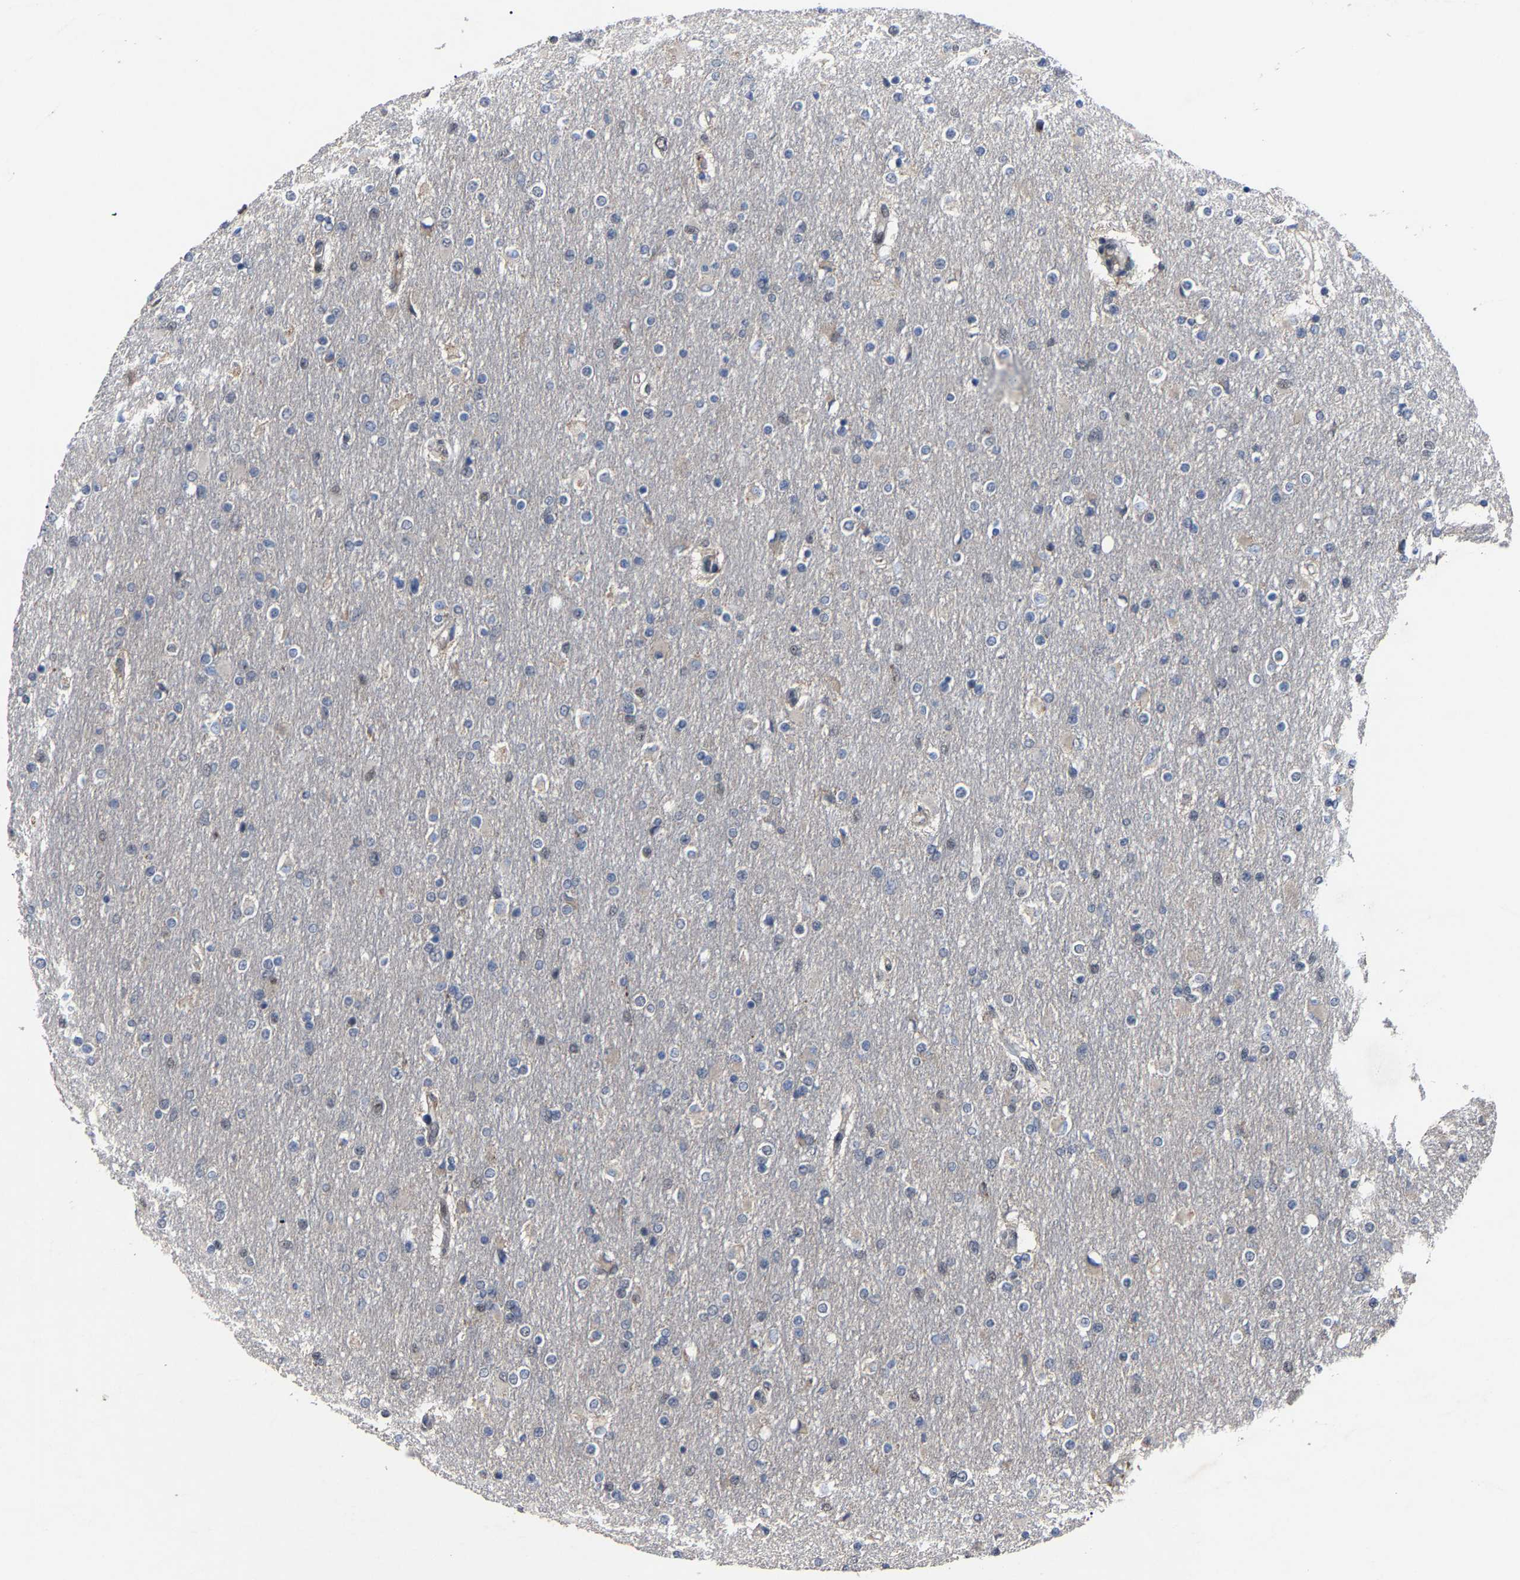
{"staining": {"intensity": "negative", "quantity": "none", "location": "none"}, "tissue": "glioma", "cell_type": "Tumor cells", "image_type": "cancer", "snomed": [{"axis": "morphology", "description": "Glioma, malignant, High grade"}, {"axis": "topography", "description": "Cerebral cortex"}], "caption": "Human glioma stained for a protein using IHC displays no expression in tumor cells.", "gene": "LSM8", "patient": {"sex": "female", "age": 36}}